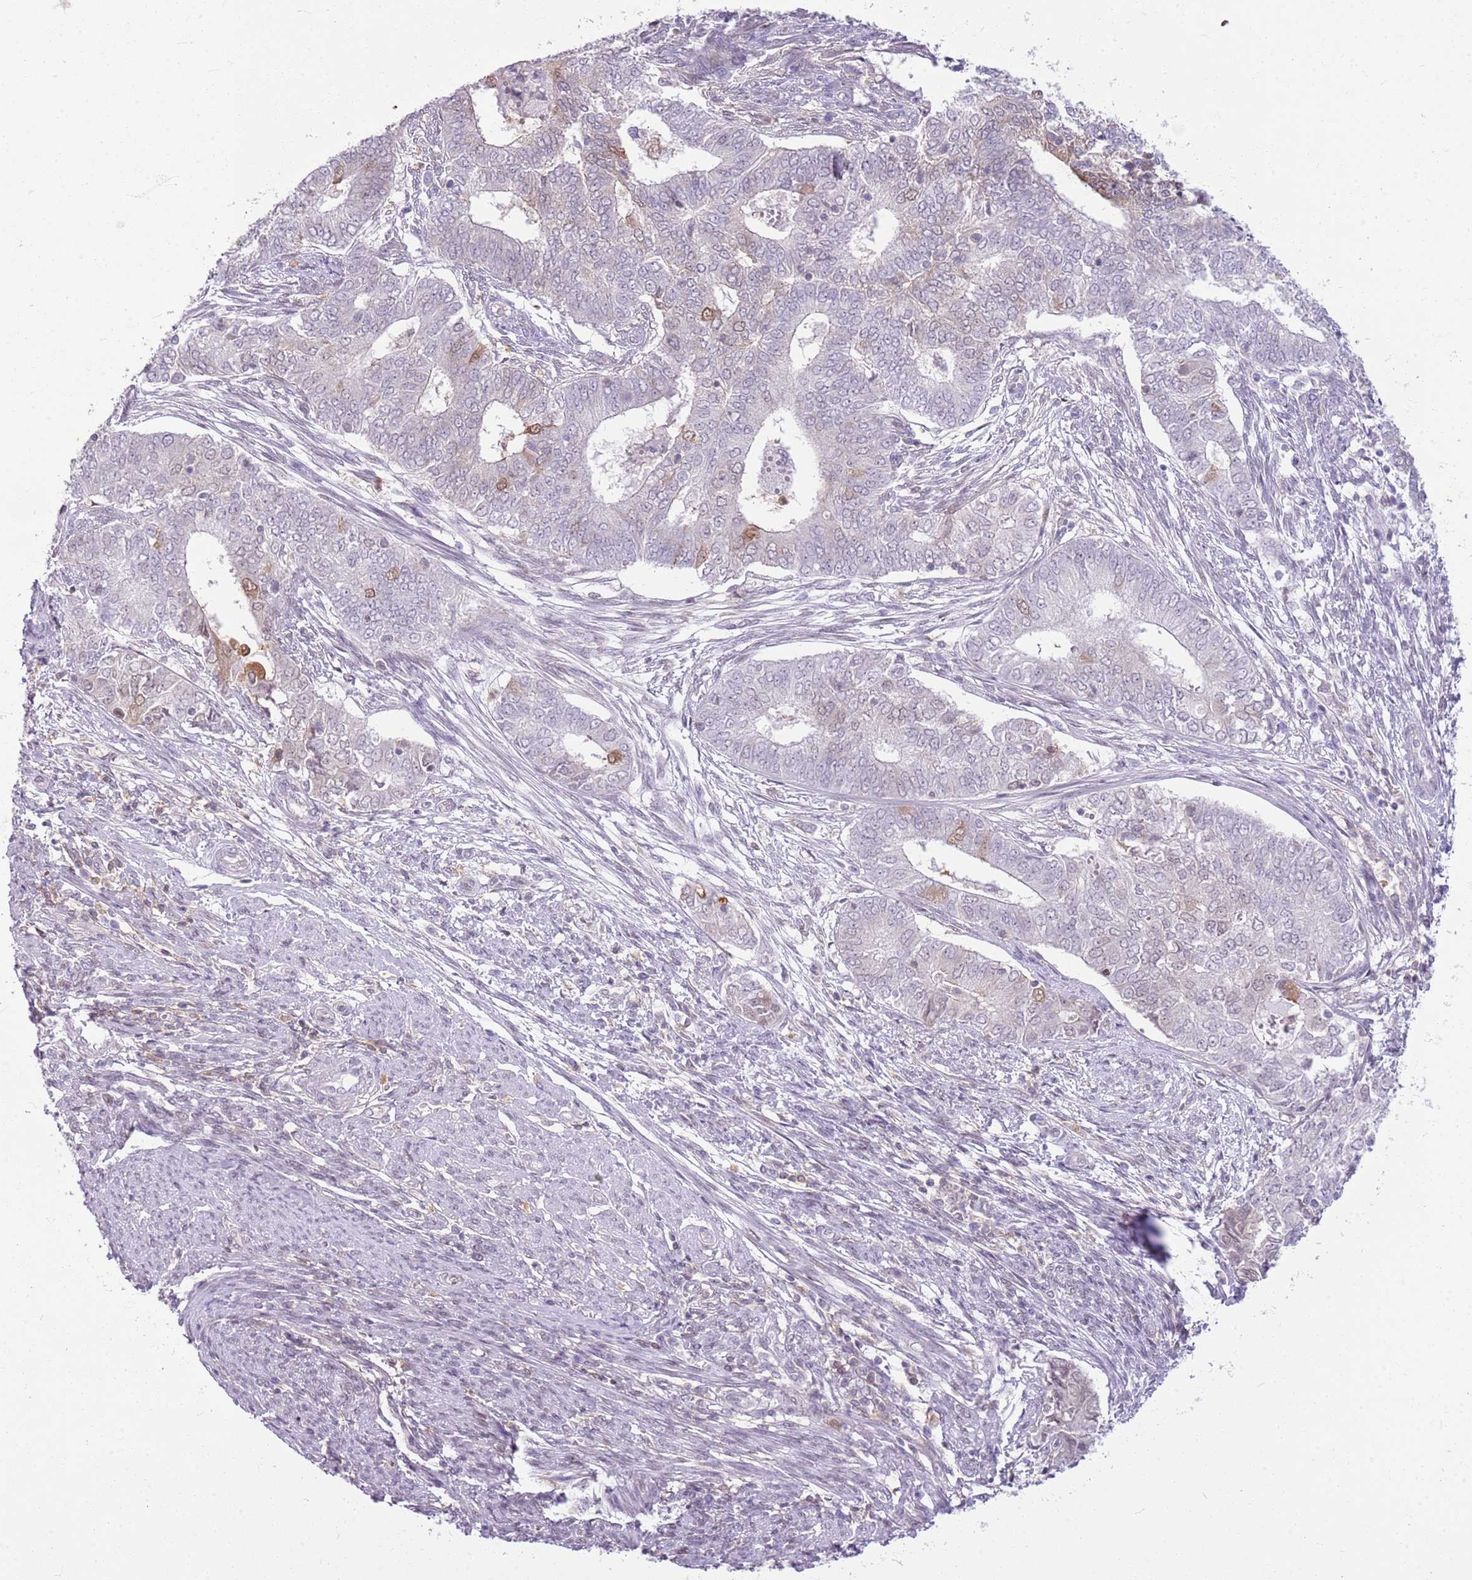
{"staining": {"intensity": "moderate", "quantity": "<25%", "location": "nuclear"}, "tissue": "endometrial cancer", "cell_type": "Tumor cells", "image_type": "cancer", "snomed": [{"axis": "morphology", "description": "Adenocarcinoma, NOS"}, {"axis": "topography", "description": "Endometrium"}], "caption": "DAB (3,3'-diaminobenzidine) immunohistochemical staining of human endometrial cancer displays moderate nuclear protein staining in about <25% of tumor cells.", "gene": "DHX32", "patient": {"sex": "female", "age": 62}}